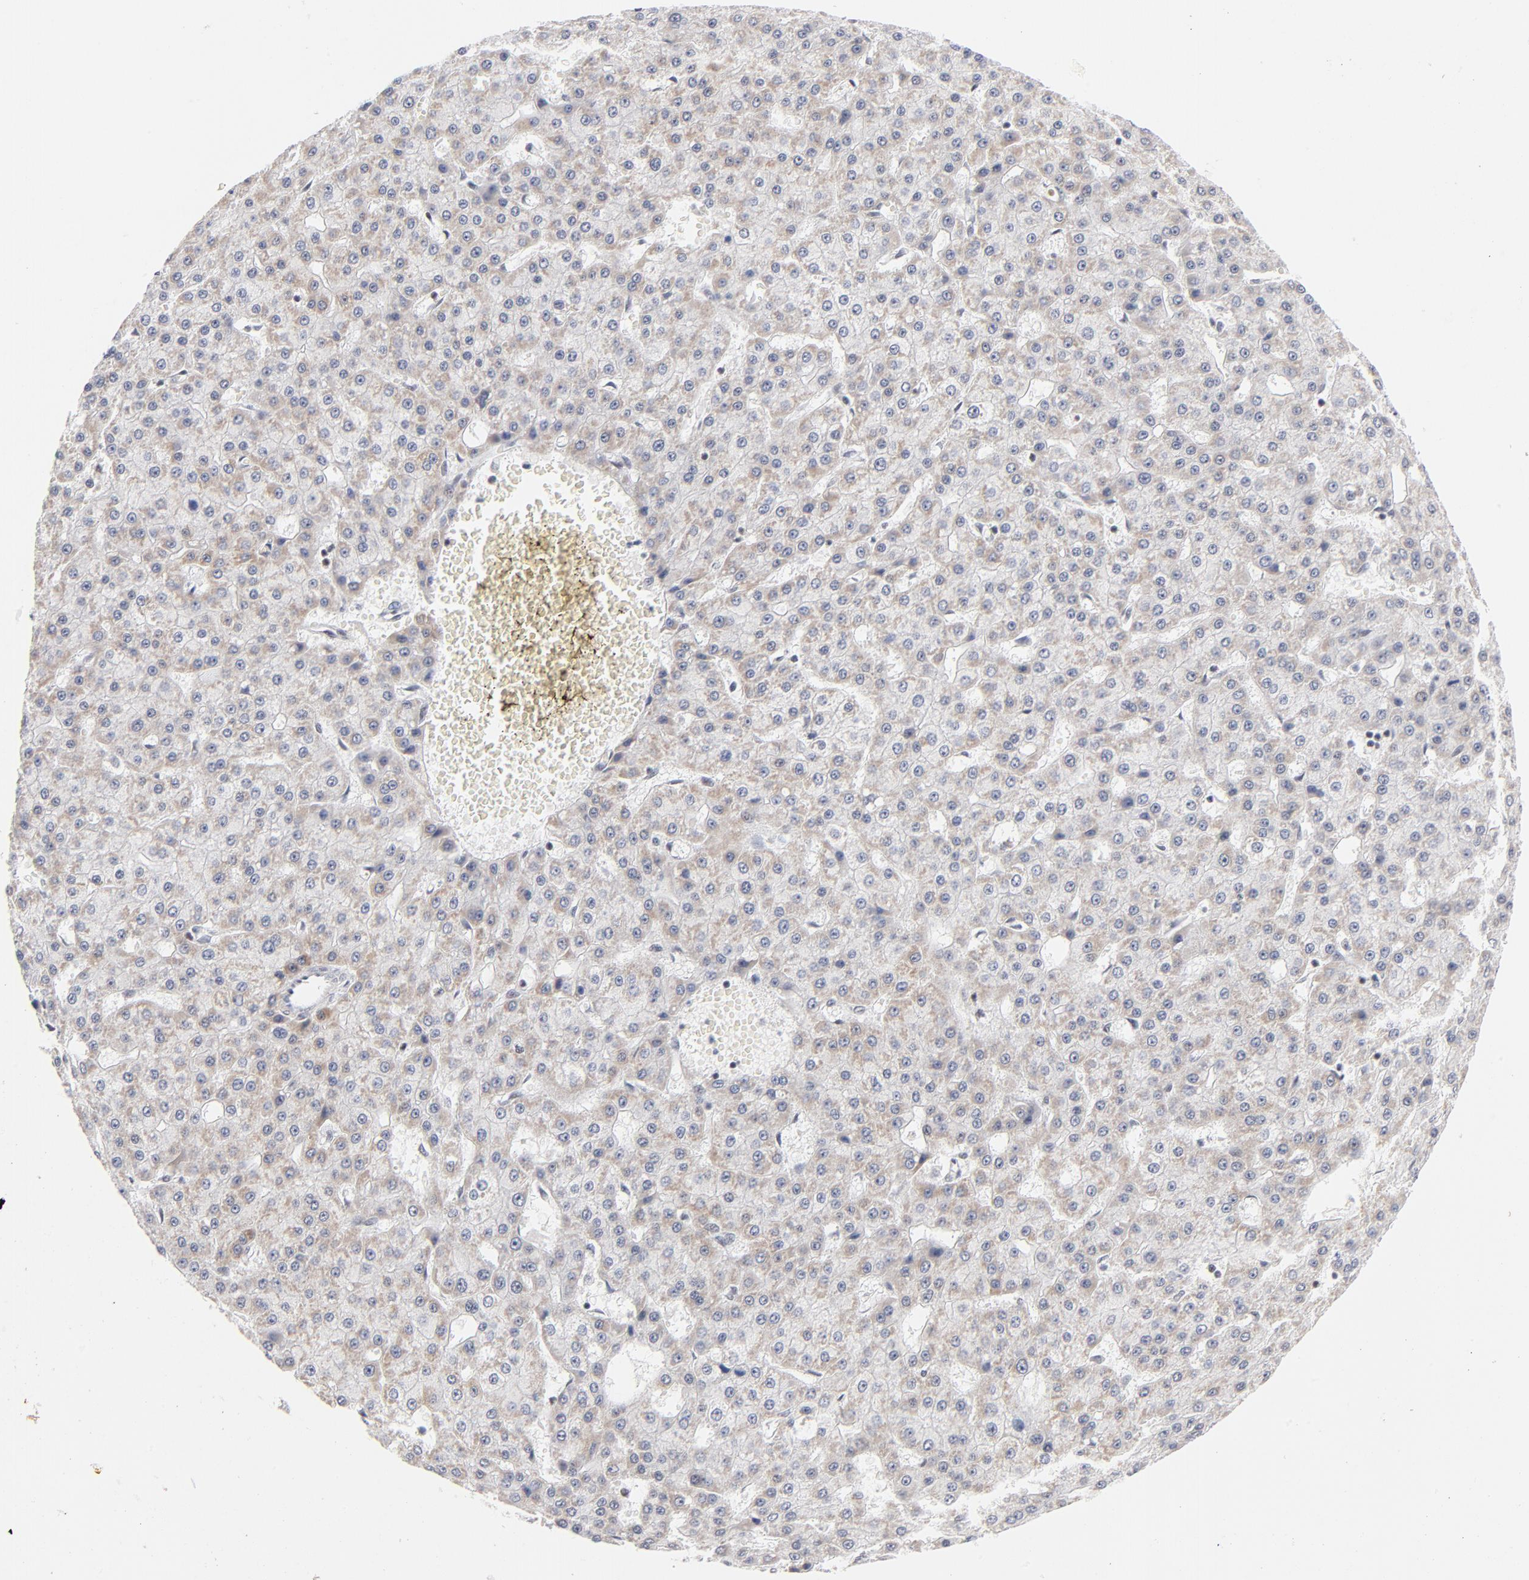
{"staining": {"intensity": "negative", "quantity": "none", "location": "none"}, "tissue": "liver cancer", "cell_type": "Tumor cells", "image_type": "cancer", "snomed": [{"axis": "morphology", "description": "Carcinoma, Hepatocellular, NOS"}, {"axis": "topography", "description": "Liver"}], "caption": "IHC histopathology image of human liver cancer stained for a protein (brown), which demonstrates no staining in tumor cells.", "gene": "ZNF143", "patient": {"sex": "male", "age": 47}}